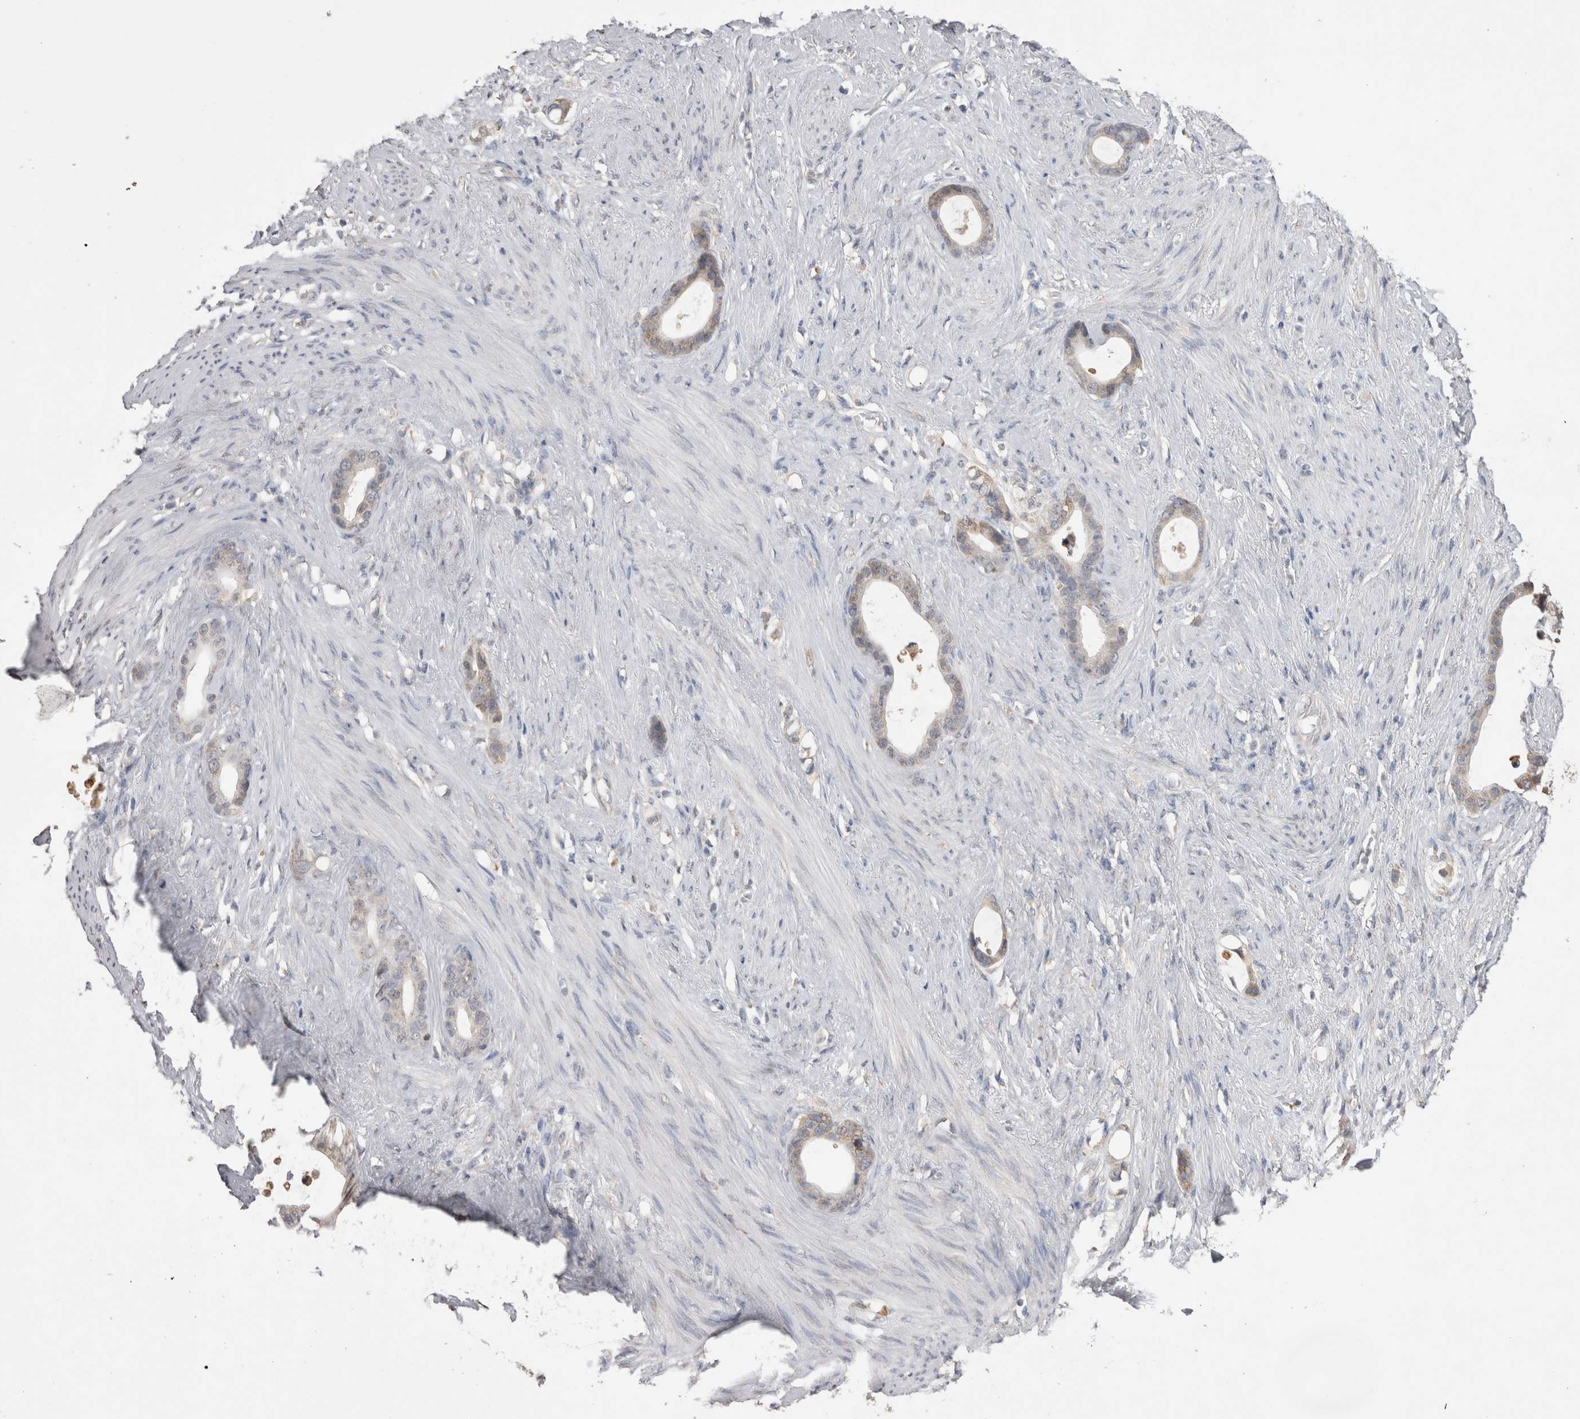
{"staining": {"intensity": "weak", "quantity": "<25%", "location": "cytoplasmic/membranous"}, "tissue": "stomach cancer", "cell_type": "Tumor cells", "image_type": "cancer", "snomed": [{"axis": "morphology", "description": "Adenocarcinoma, NOS"}, {"axis": "topography", "description": "Stomach"}], "caption": "Immunohistochemistry (IHC) of stomach adenocarcinoma reveals no expression in tumor cells.", "gene": "NOMO1", "patient": {"sex": "female", "age": 75}}